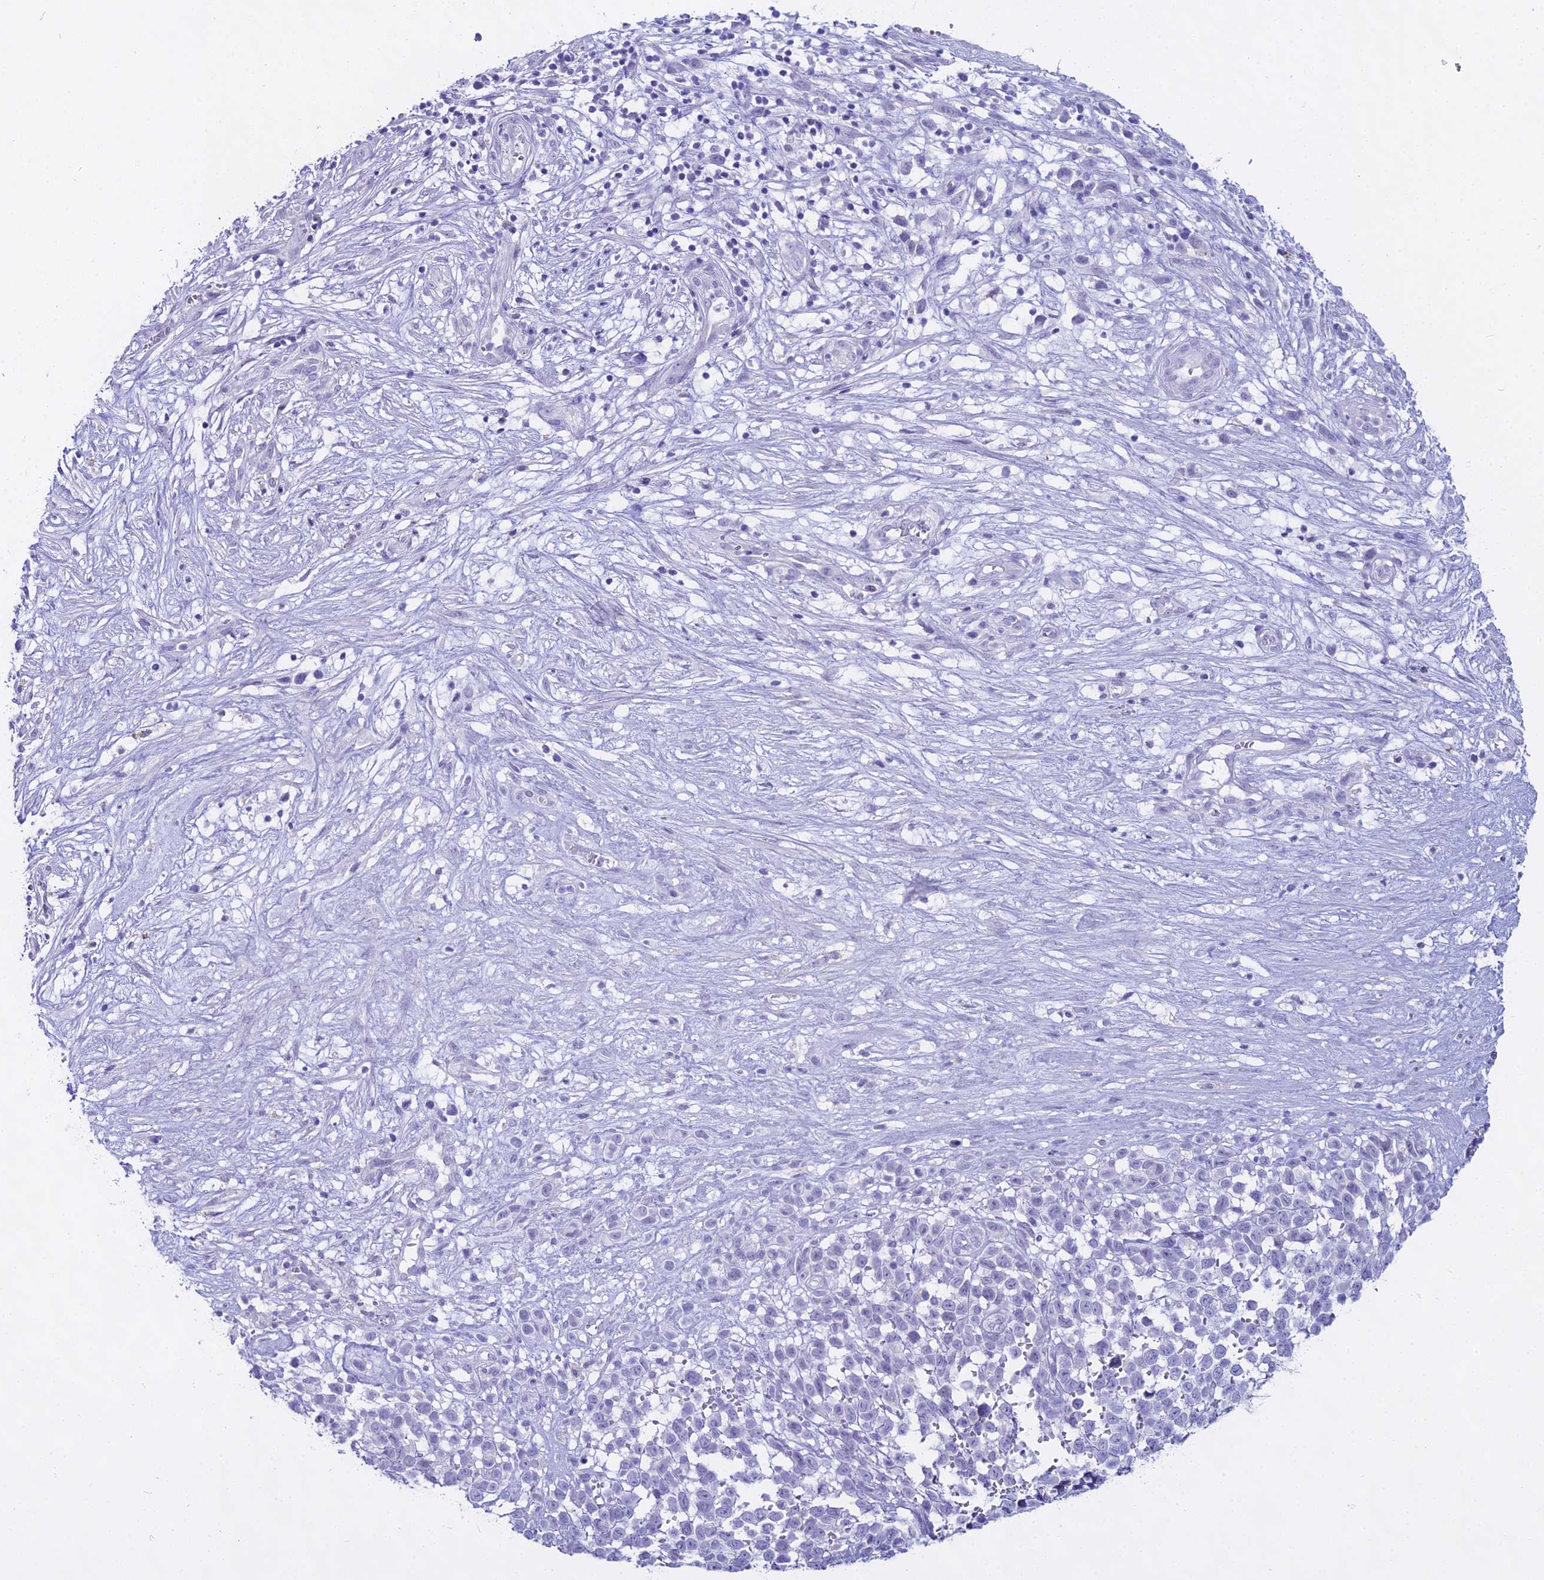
{"staining": {"intensity": "negative", "quantity": "none", "location": "none"}, "tissue": "melanoma", "cell_type": "Tumor cells", "image_type": "cancer", "snomed": [{"axis": "morphology", "description": "Malignant melanoma, NOS"}, {"axis": "topography", "description": "Nose, NOS"}], "caption": "Immunohistochemistry photomicrograph of neoplastic tissue: human malignant melanoma stained with DAB (3,3'-diaminobenzidine) shows no significant protein positivity in tumor cells.", "gene": "CGB2", "patient": {"sex": "female", "age": 48}}